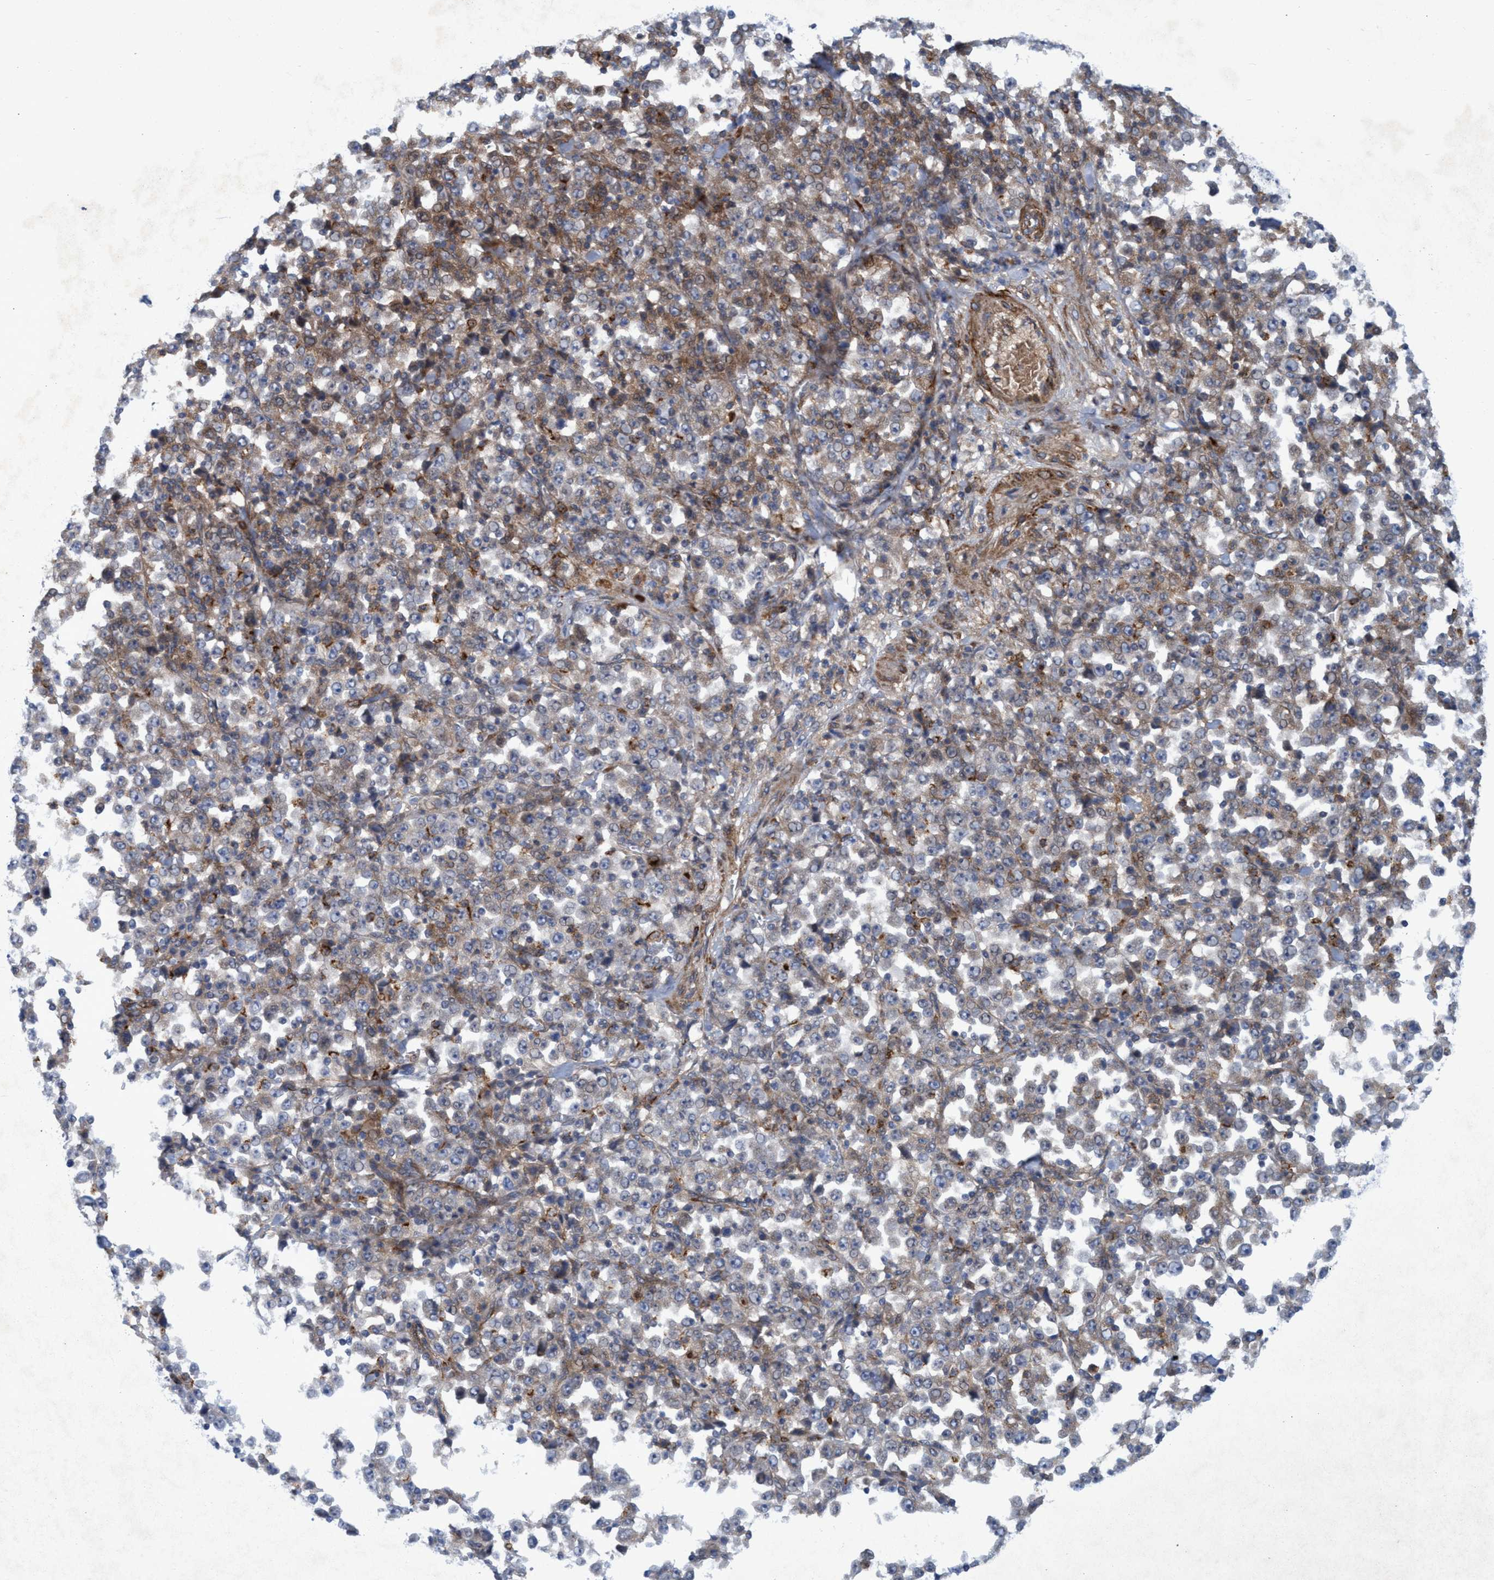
{"staining": {"intensity": "moderate", "quantity": "25%-75%", "location": "cytoplasmic/membranous"}, "tissue": "stomach cancer", "cell_type": "Tumor cells", "image_type": "cancer", "snomed": [{"axis": "morphology", "description": "Normal tissue, NOS"}, {"axis": "morphology", "description": "Adenocarcinoma, NOS"}, {"axis": "topography", "description": "Stomach, upper"}, {"axis": "topography", "description": "Stomach"}], "caption": "Moderate cytoplasmic/membranous protein staining is identified in about 25%-75% of tumor cells in stomach cancer (adenocarcinoma).", "gene": "SLC43A2", "patient": {"sex": "male", "age": 59}}